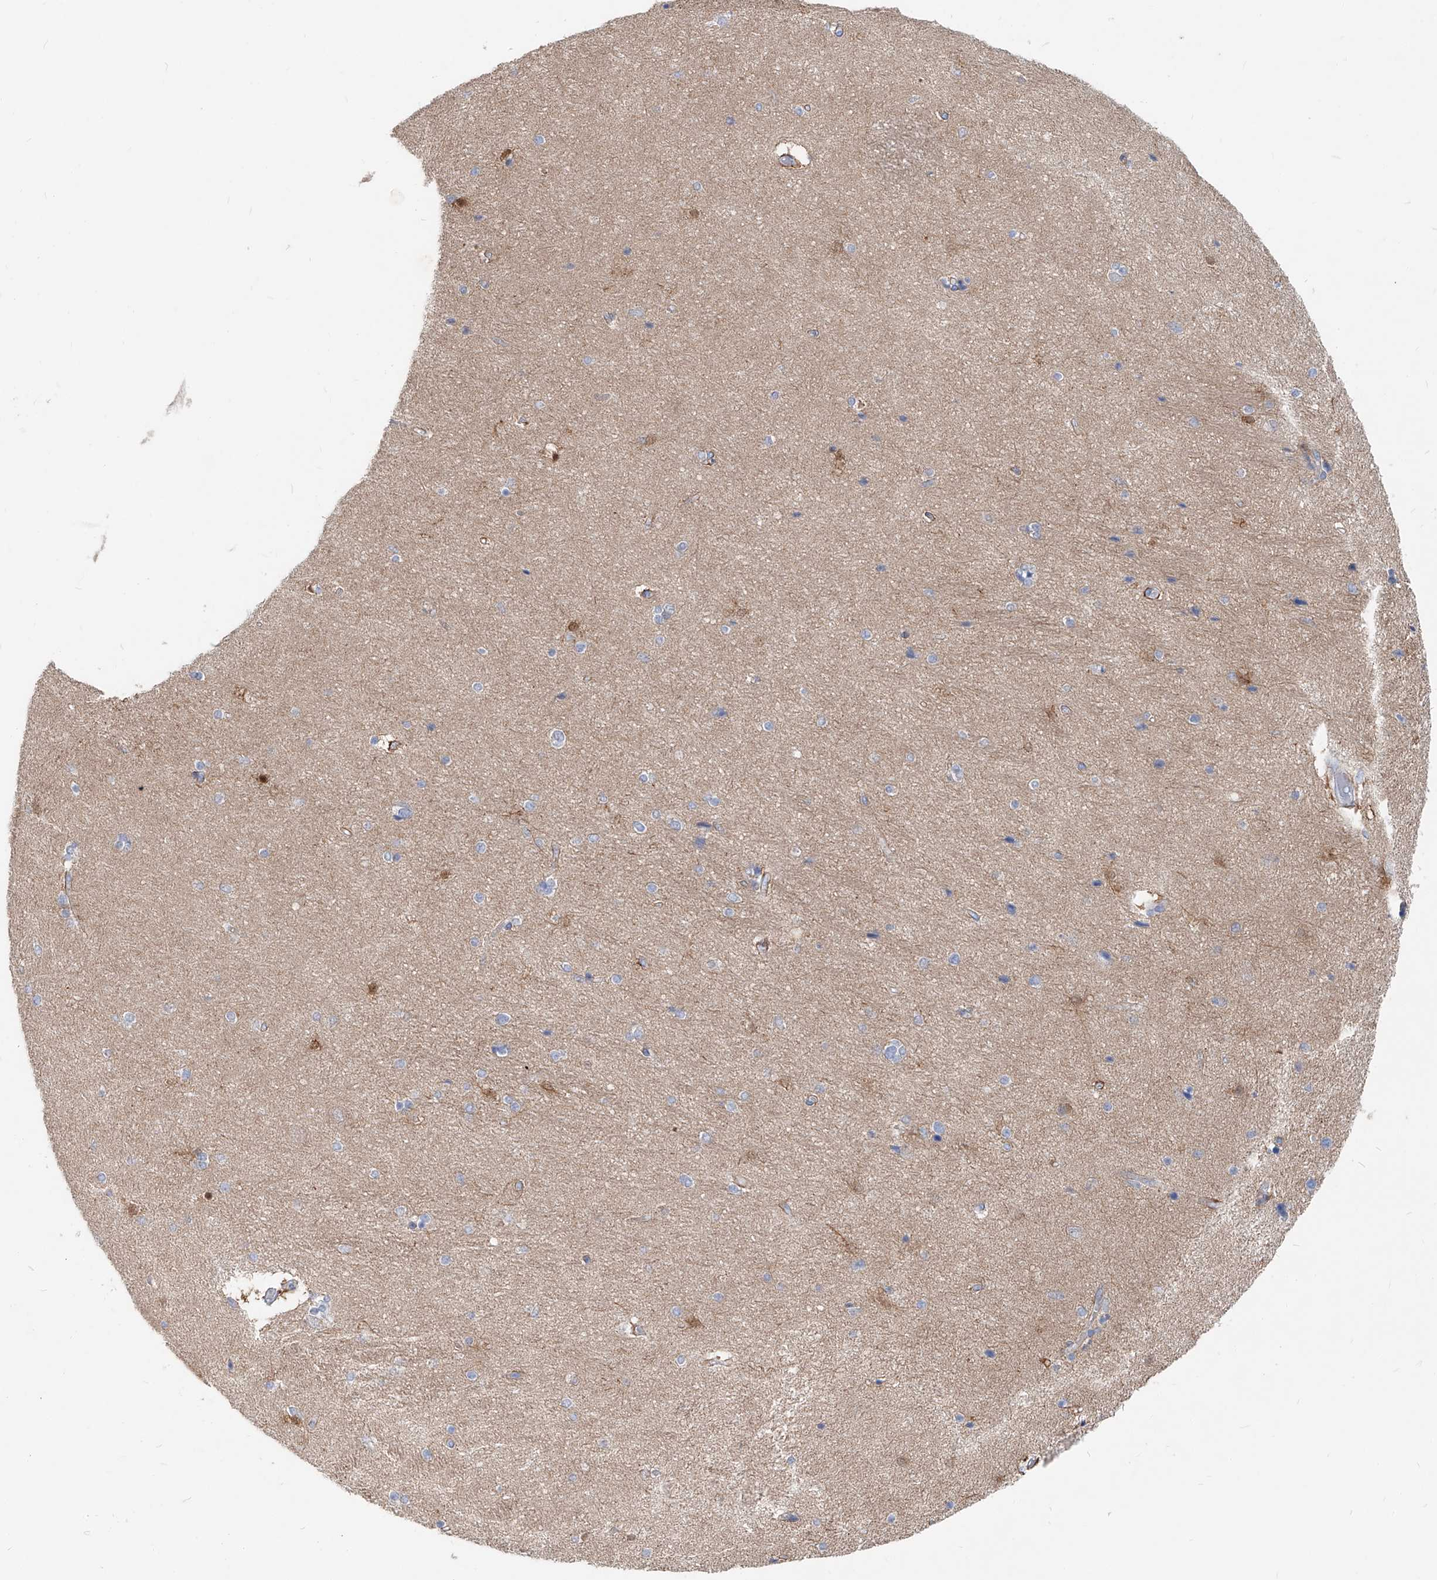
{"staining": {"intensity": "moderate", "quantity": "<25%", "location": "cytoplasmic/membranous,nuclear"}, "tissue": "hippocampus", "cell_type": "Glial cells", "image_type": "normal", "snomed": [{"axis": "morphology", "description": "Normal tissue, NOS"}, {"axis": "topography", "description": "Hippocampus"}], "caption": "Protein analysis of benign hippocampus reveals moderate cytoplasmic/membranous,nuclear positivity in approximately <25% of glial cells. The staining was performed using DAB to visualize the protein expression in brown, while the nuclei were stained in blue with hematoxylin (Magnification: 20x).", "gene": "UFL1", "patient": {"sex": "female", "age": 54}}